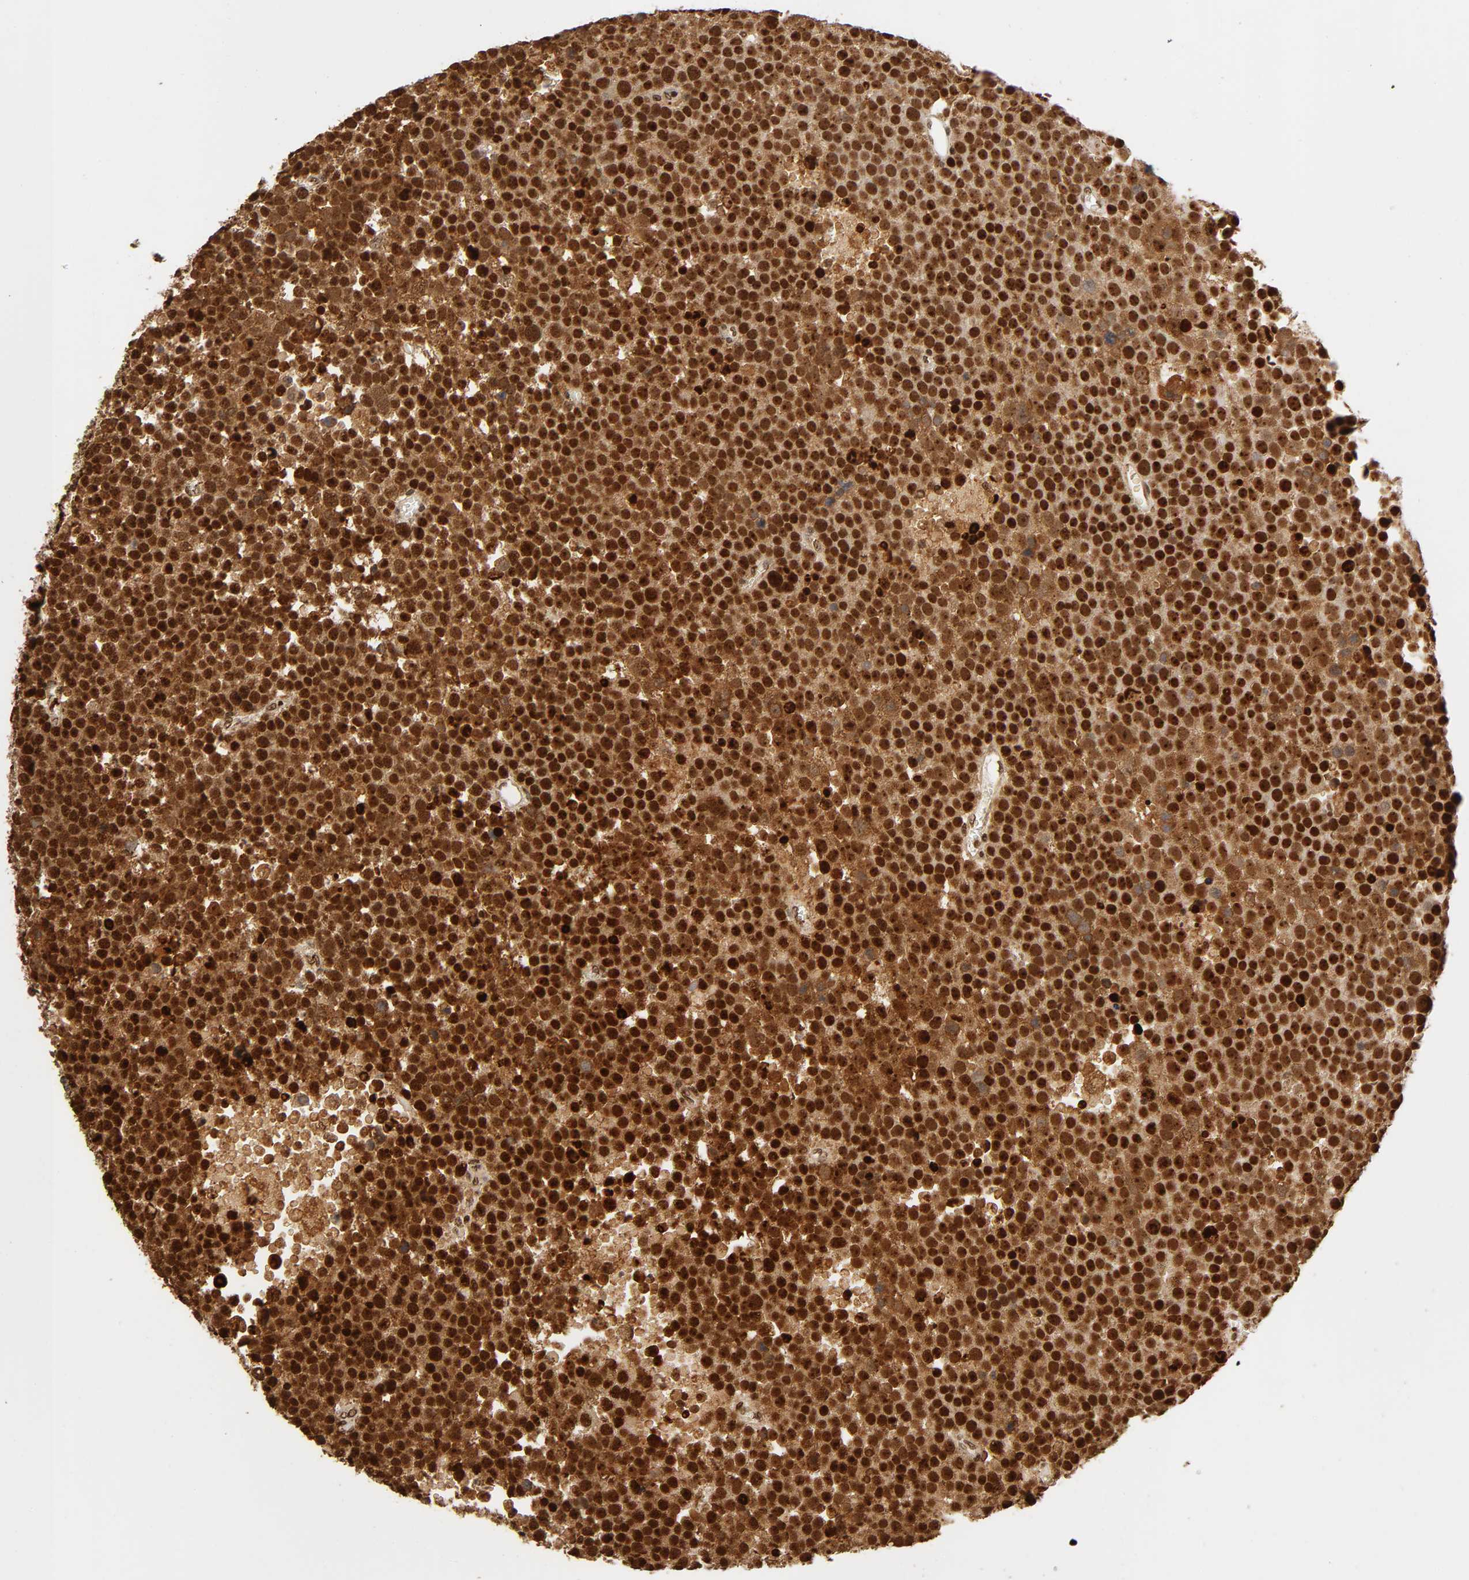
{"staining": {"intensity": "strong", "quantity": ">75%", "location": "cytoplasmic/membranous,nuclear"}, "tissue": "testis cancer", "cell_type": "Tumor cells", "image_type": "cancer", "snomed": [{"axis": "morphology", "description": "Seminoma, NOS"}, {"axis": "topography", "description": "Testis"}], "caption": "Brown immunohistochemical staining in seminoma (testis) displays strong cytoplasmic/membranous and nuclear expression in about >75% of tumor cells. (DAB (3,3'-diaminobenzidine) = brown stain, brightfield microscopy at high magnification).", "gene": "RNF122", "patient": {"sex": "male", "age": 71}}